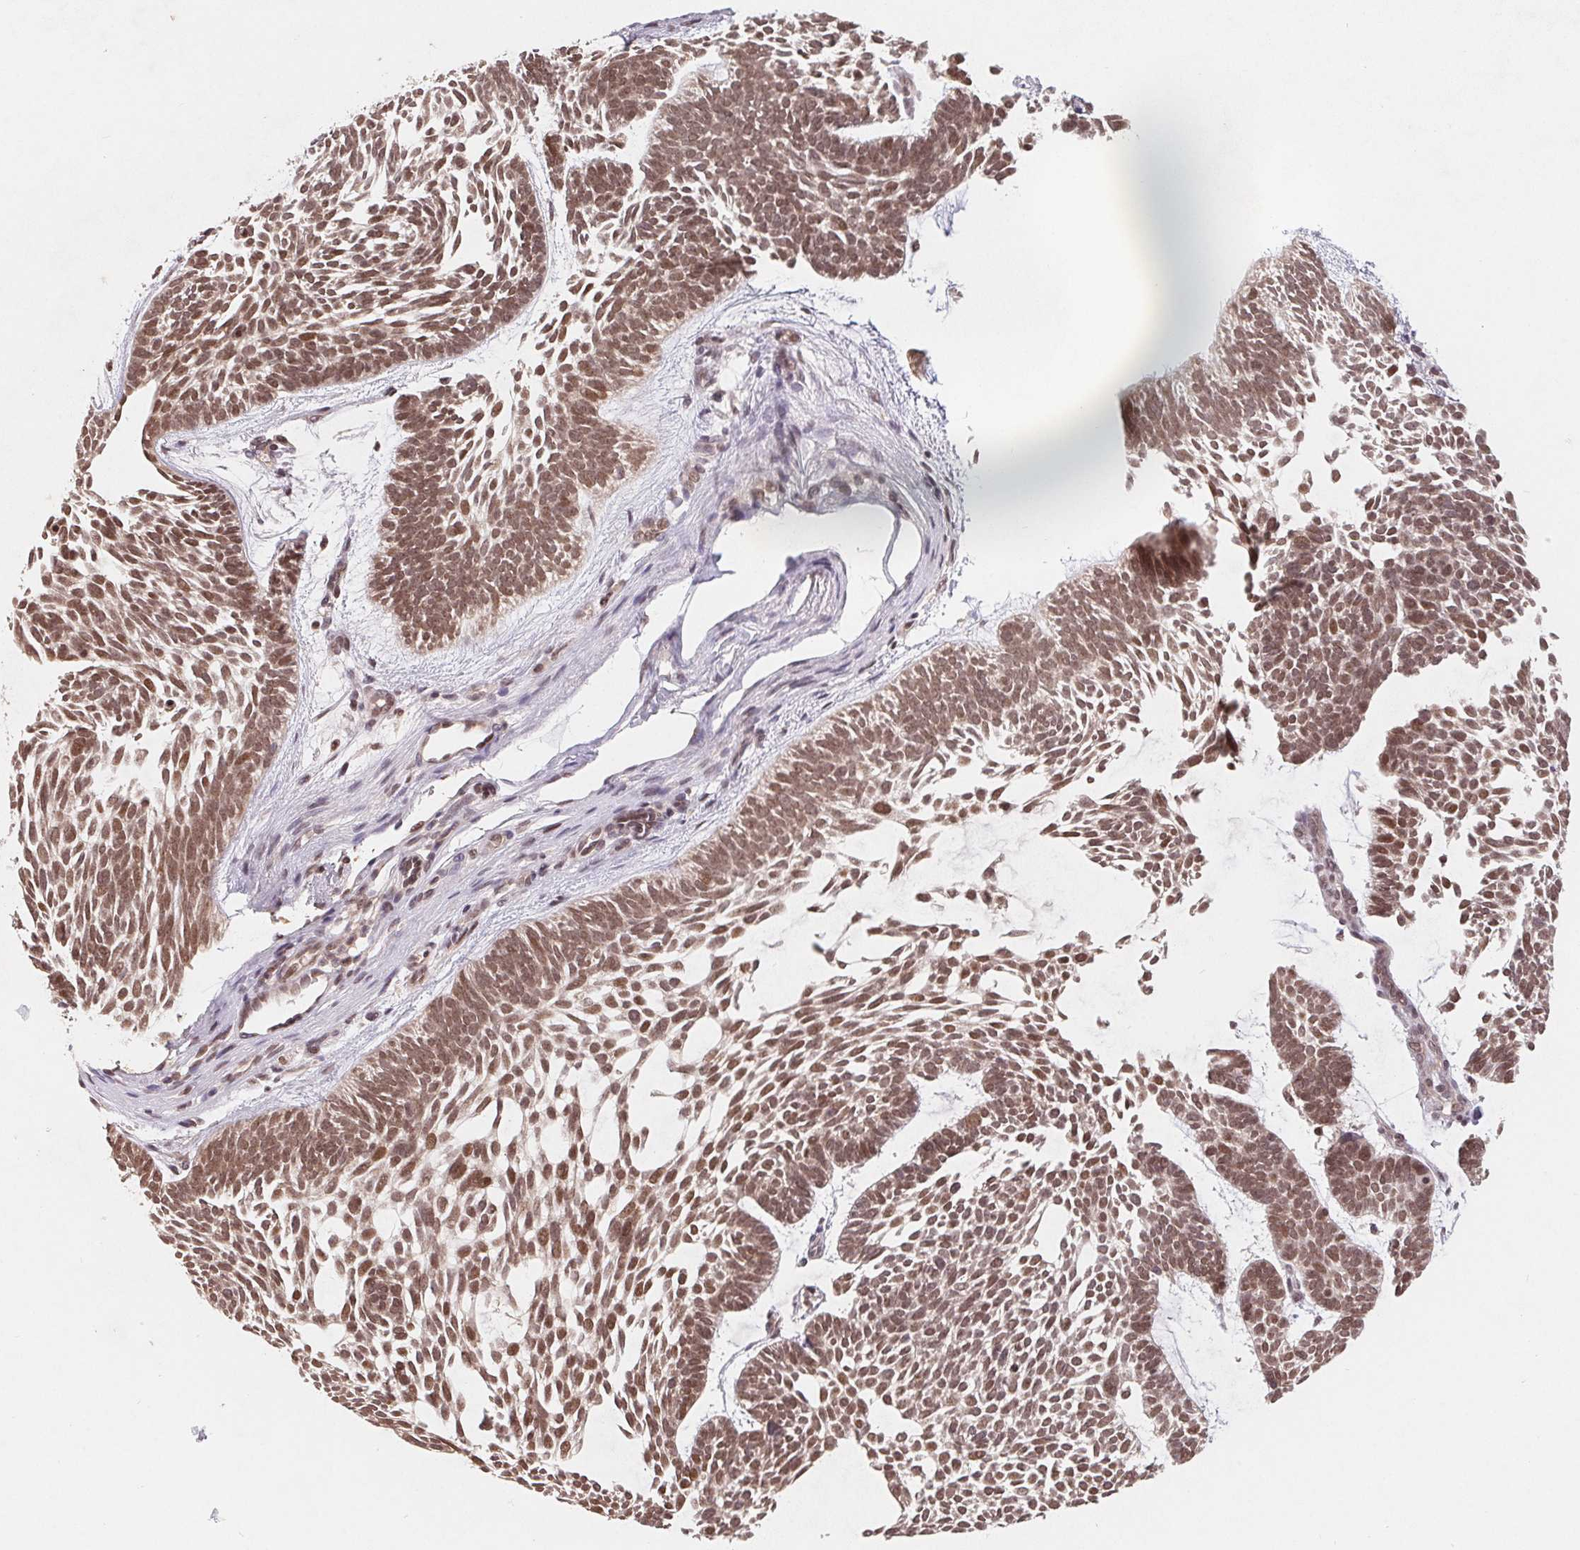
{"staining": {"intensity": "moderate", "quantity": ">75%", "location": "nuclear"}, "tissue": "skin cancer", "cell_type": "Tumor cells", "image_type": "cancer", "snomed": [{"axis": "morphology", "description": "Basal cell carcinoma"}, {"axis": "topography", "description": "Skin"}, {"axis": "topography", "description": "Skin of face"}], "caption": "Skin cancer (basal cell carcinoma) stained for a protein (brown) exhibits moderate nuclear positive expression in about >75% of tumor cells.", "gene": "HMGN3", "patient": {"sex": "male", "age": 83}}